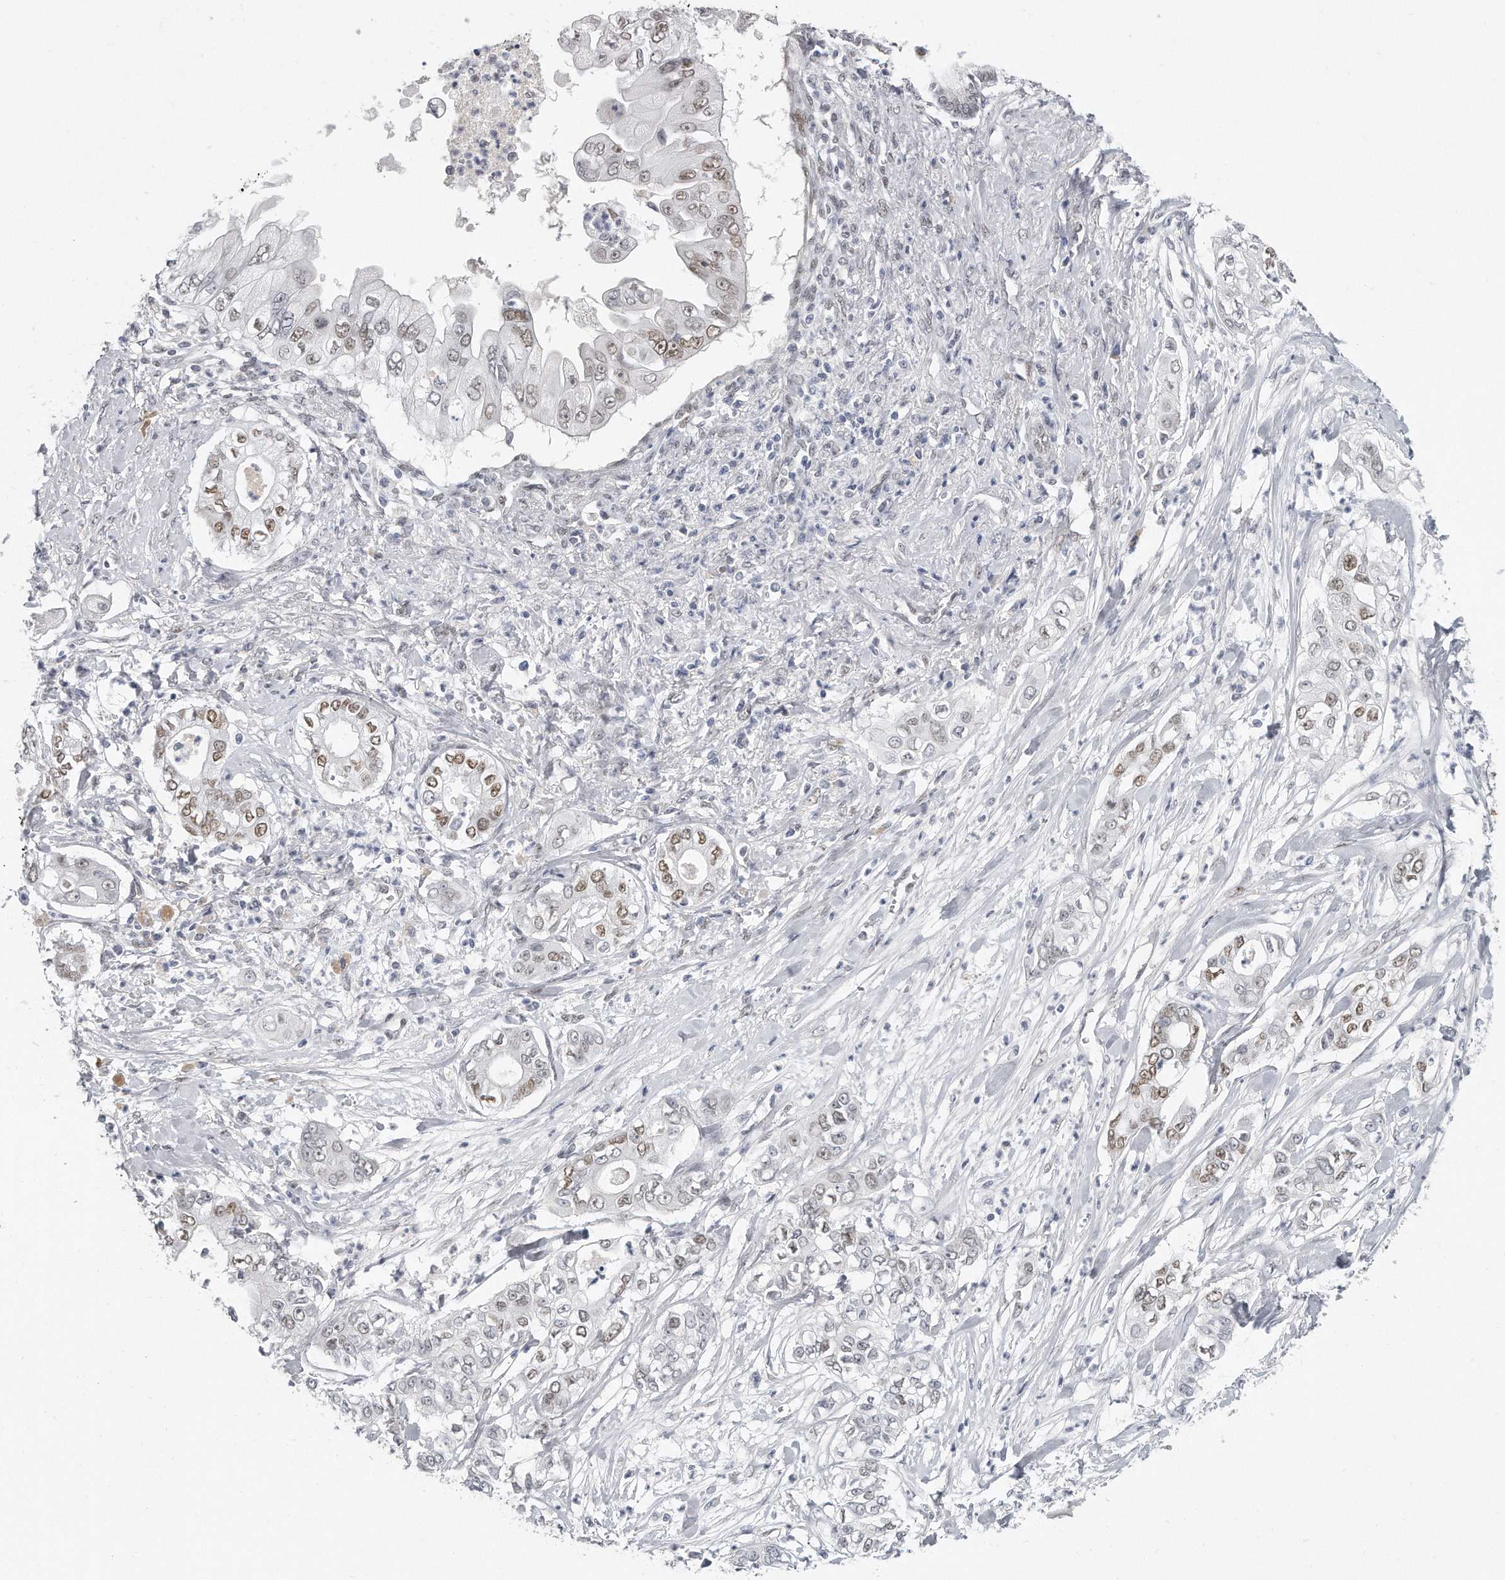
{"staining": {"intensity": "moderate", "quantity": "<25%", "location": "nuclear"}, "tissue": "pancreatic cancer", "cell_type": "Tumor cells", "image_type": "cancer", "snomed": [{"axis": "morphology", "description": "Adenocarcinoma, NOS"}, {"axis": "topography", "description": "Pancreas"}], "caption": "Protein expression analysis of adenocarcinoma (pancreatic) exhibits moderate nuclear staining in about <25% of tumor cells.", "gene": "CTBP2", "patient": {"sex": "female", "age": 78}}